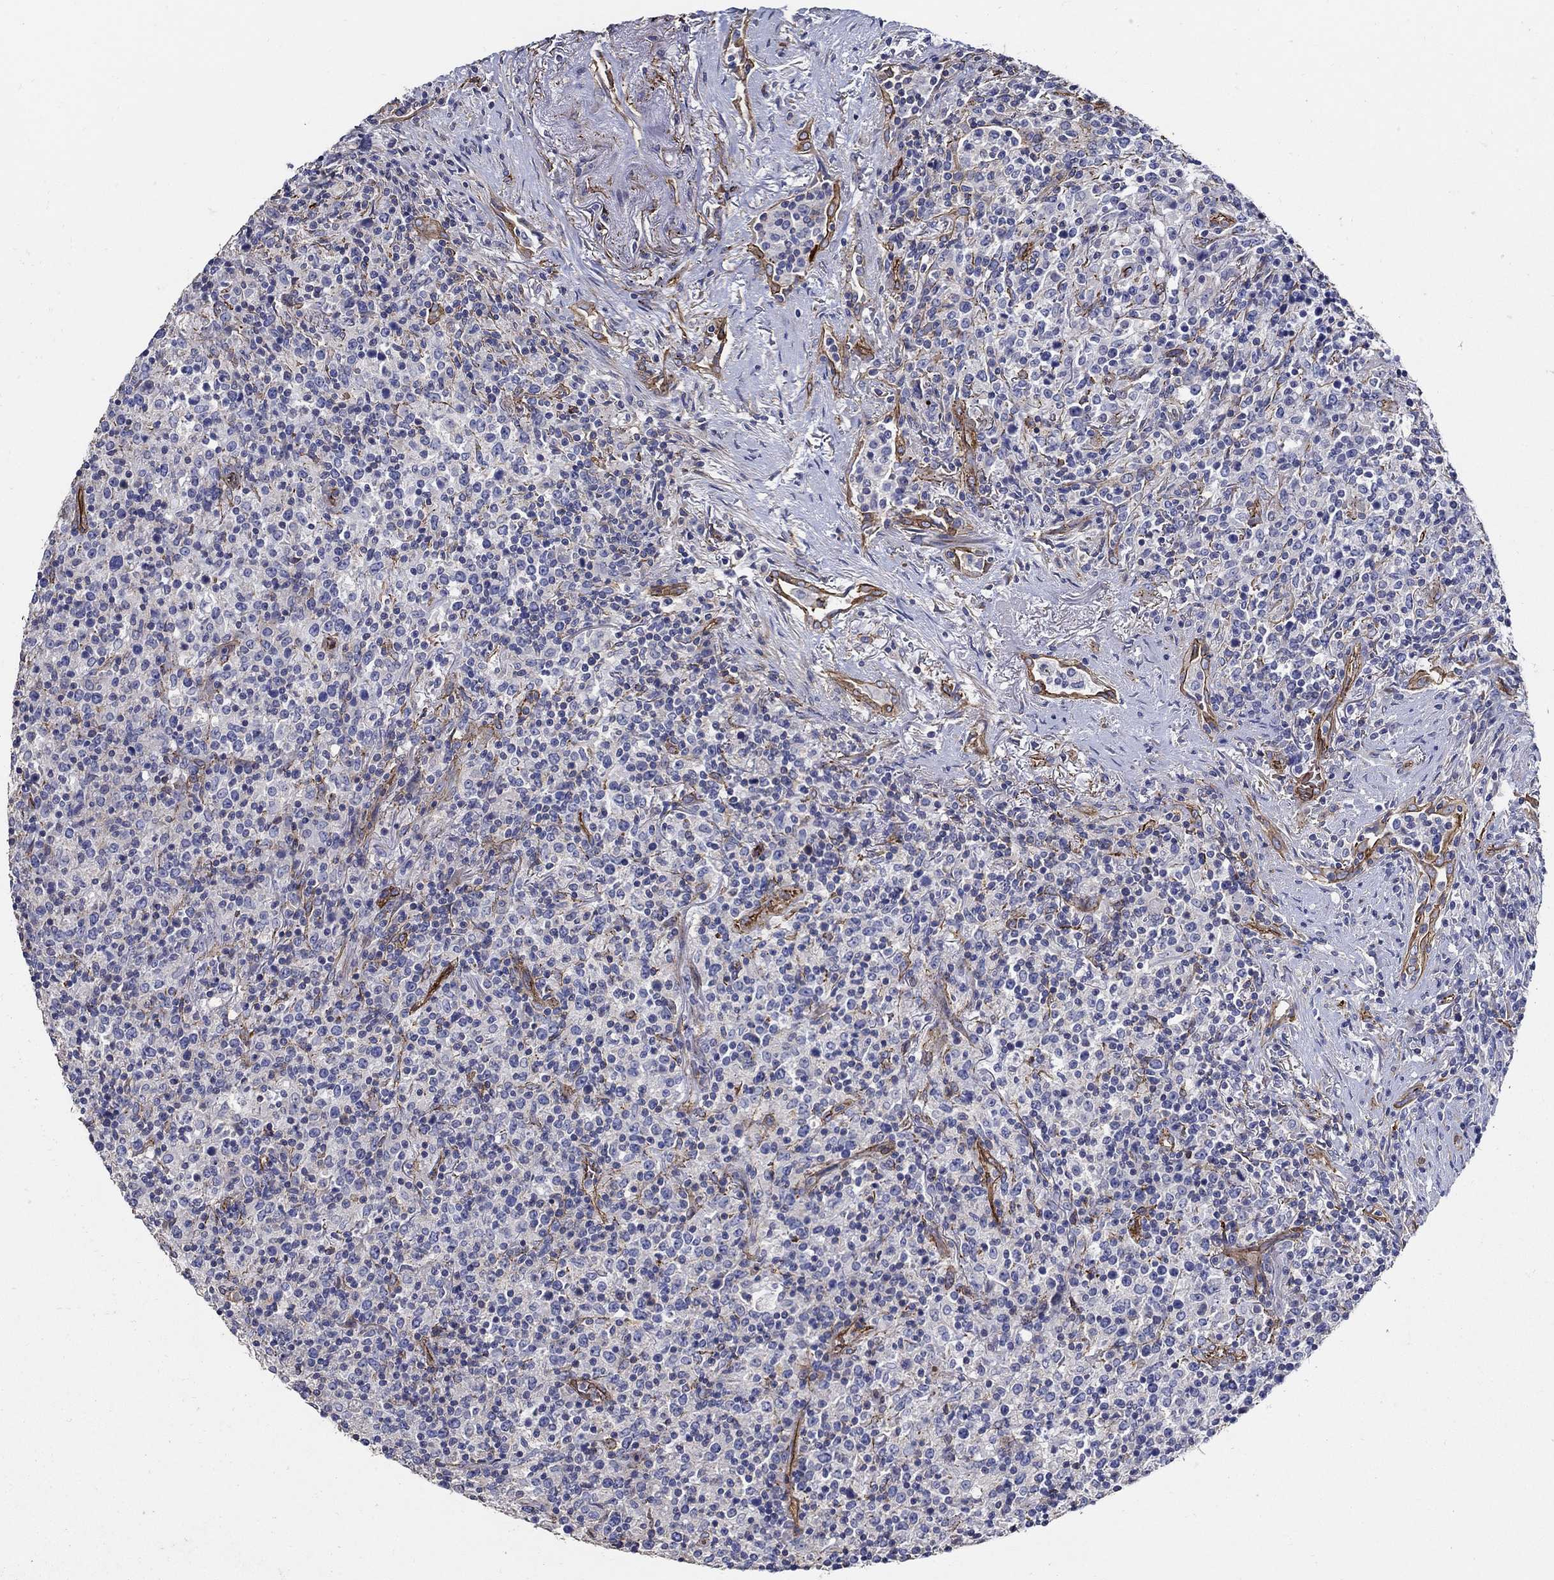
{"staining": {"intensity": "negative", "quantity": "none", "location": "none"}, "tissue": "lymphoma", "cell_type": "Tumor cells", "image_type": "cancer", "snomed": [{"axis": "morphology", "description": "Malignant lymphoma, non-Hodgkin's type, High grade"}, {"axis": "topography", "description": "Lung"}], "caption": "There is no significant staining in tumor cells of malignant lymphoma, non-Hodgkin's type (high-grade).", "gene": "APBB3", "patient": {"sex": "male", "age": 79}}